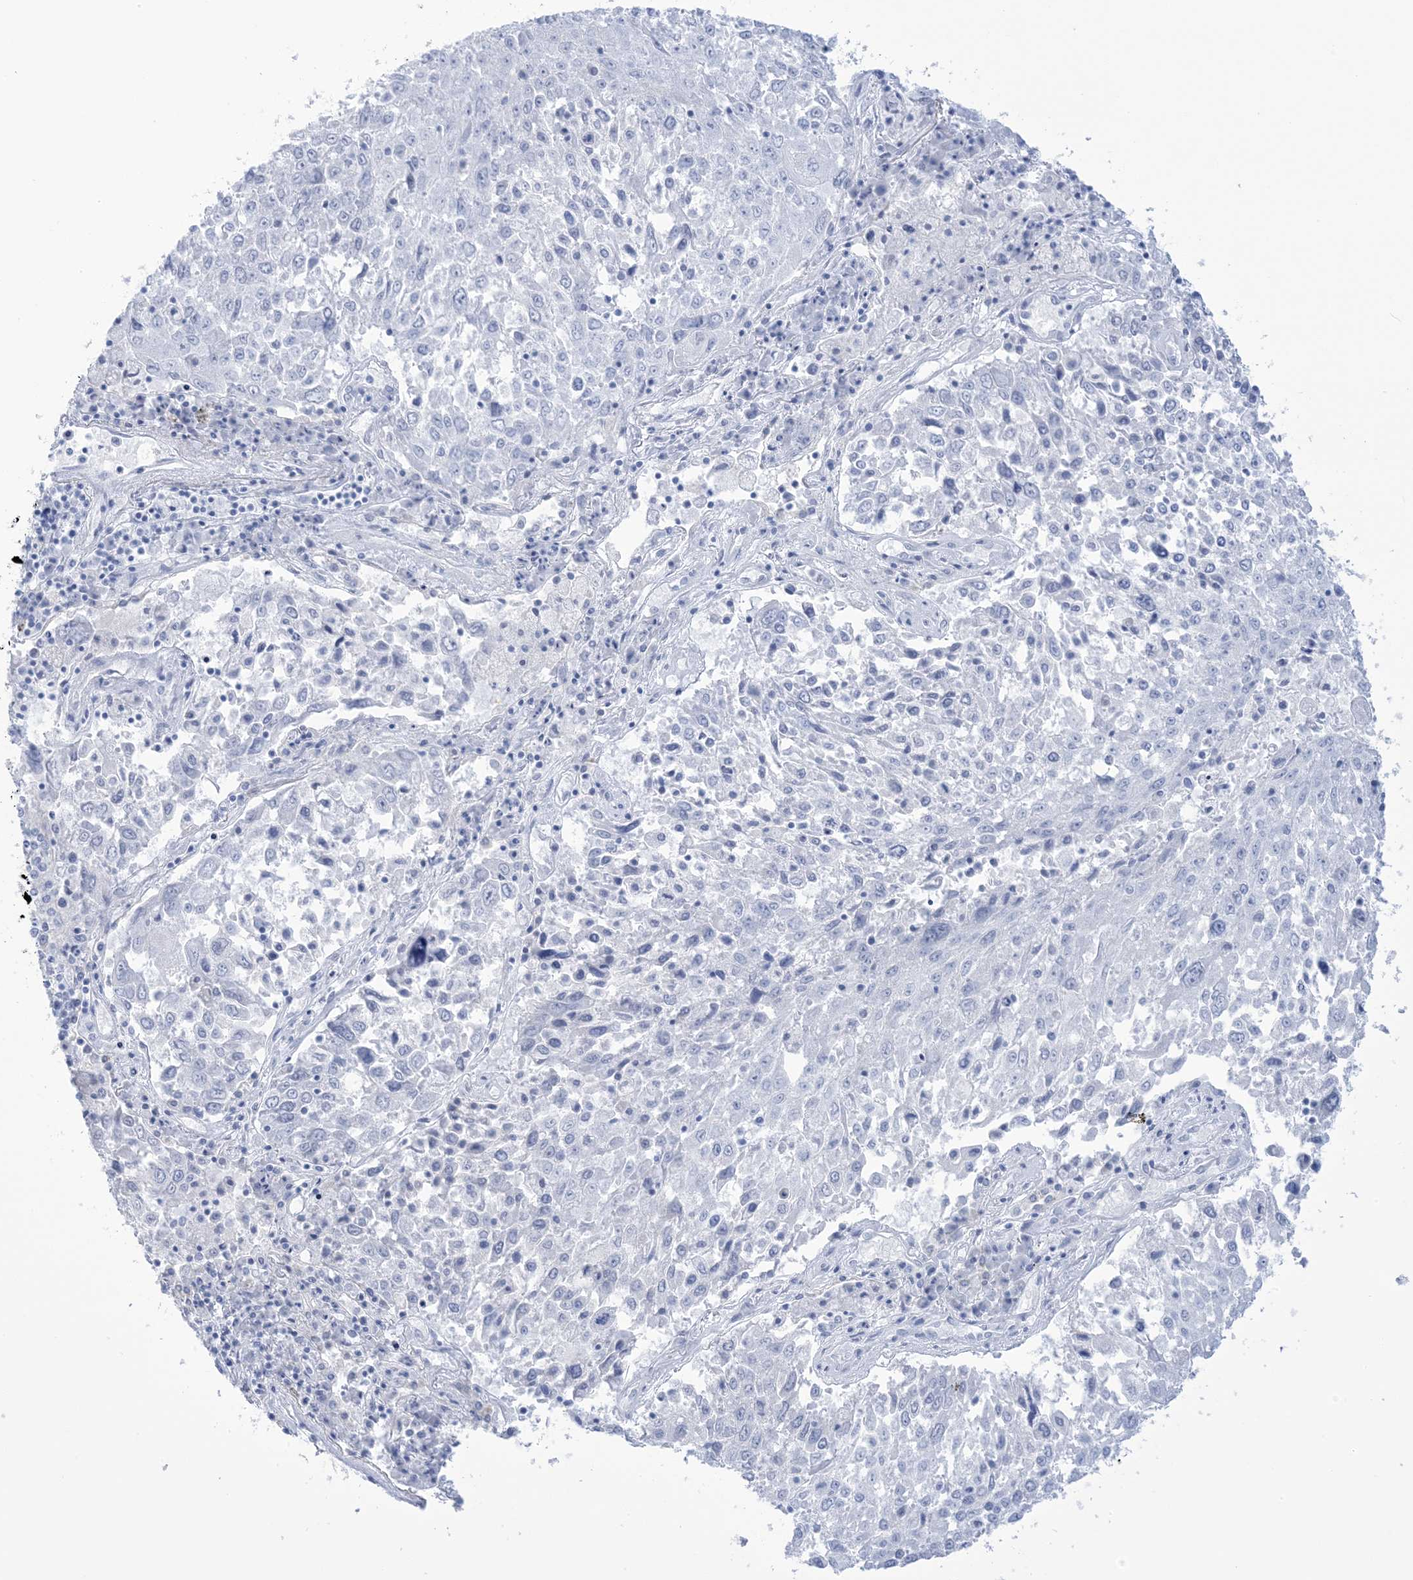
{"staining": {"intensity": "negative", "quantity": "none", "location": "none"}, "tissue": "lung cancer", "cell_type": "Tumor cells", "image_type": "cancer", "snomed": [{"axis": "morphology", "description": "Squamous cell carcinoma, NOS"}, {"axis": "topography", "description": "Lung"}], "caption": "IHC histopathology image of neoplastic tissue: human squamous cell carcinoma (lung) stained with DAB displays no significant protein staining in tumor cells.", "gene": "AGXT", "patient": {"sex": "male", "age": 65}}